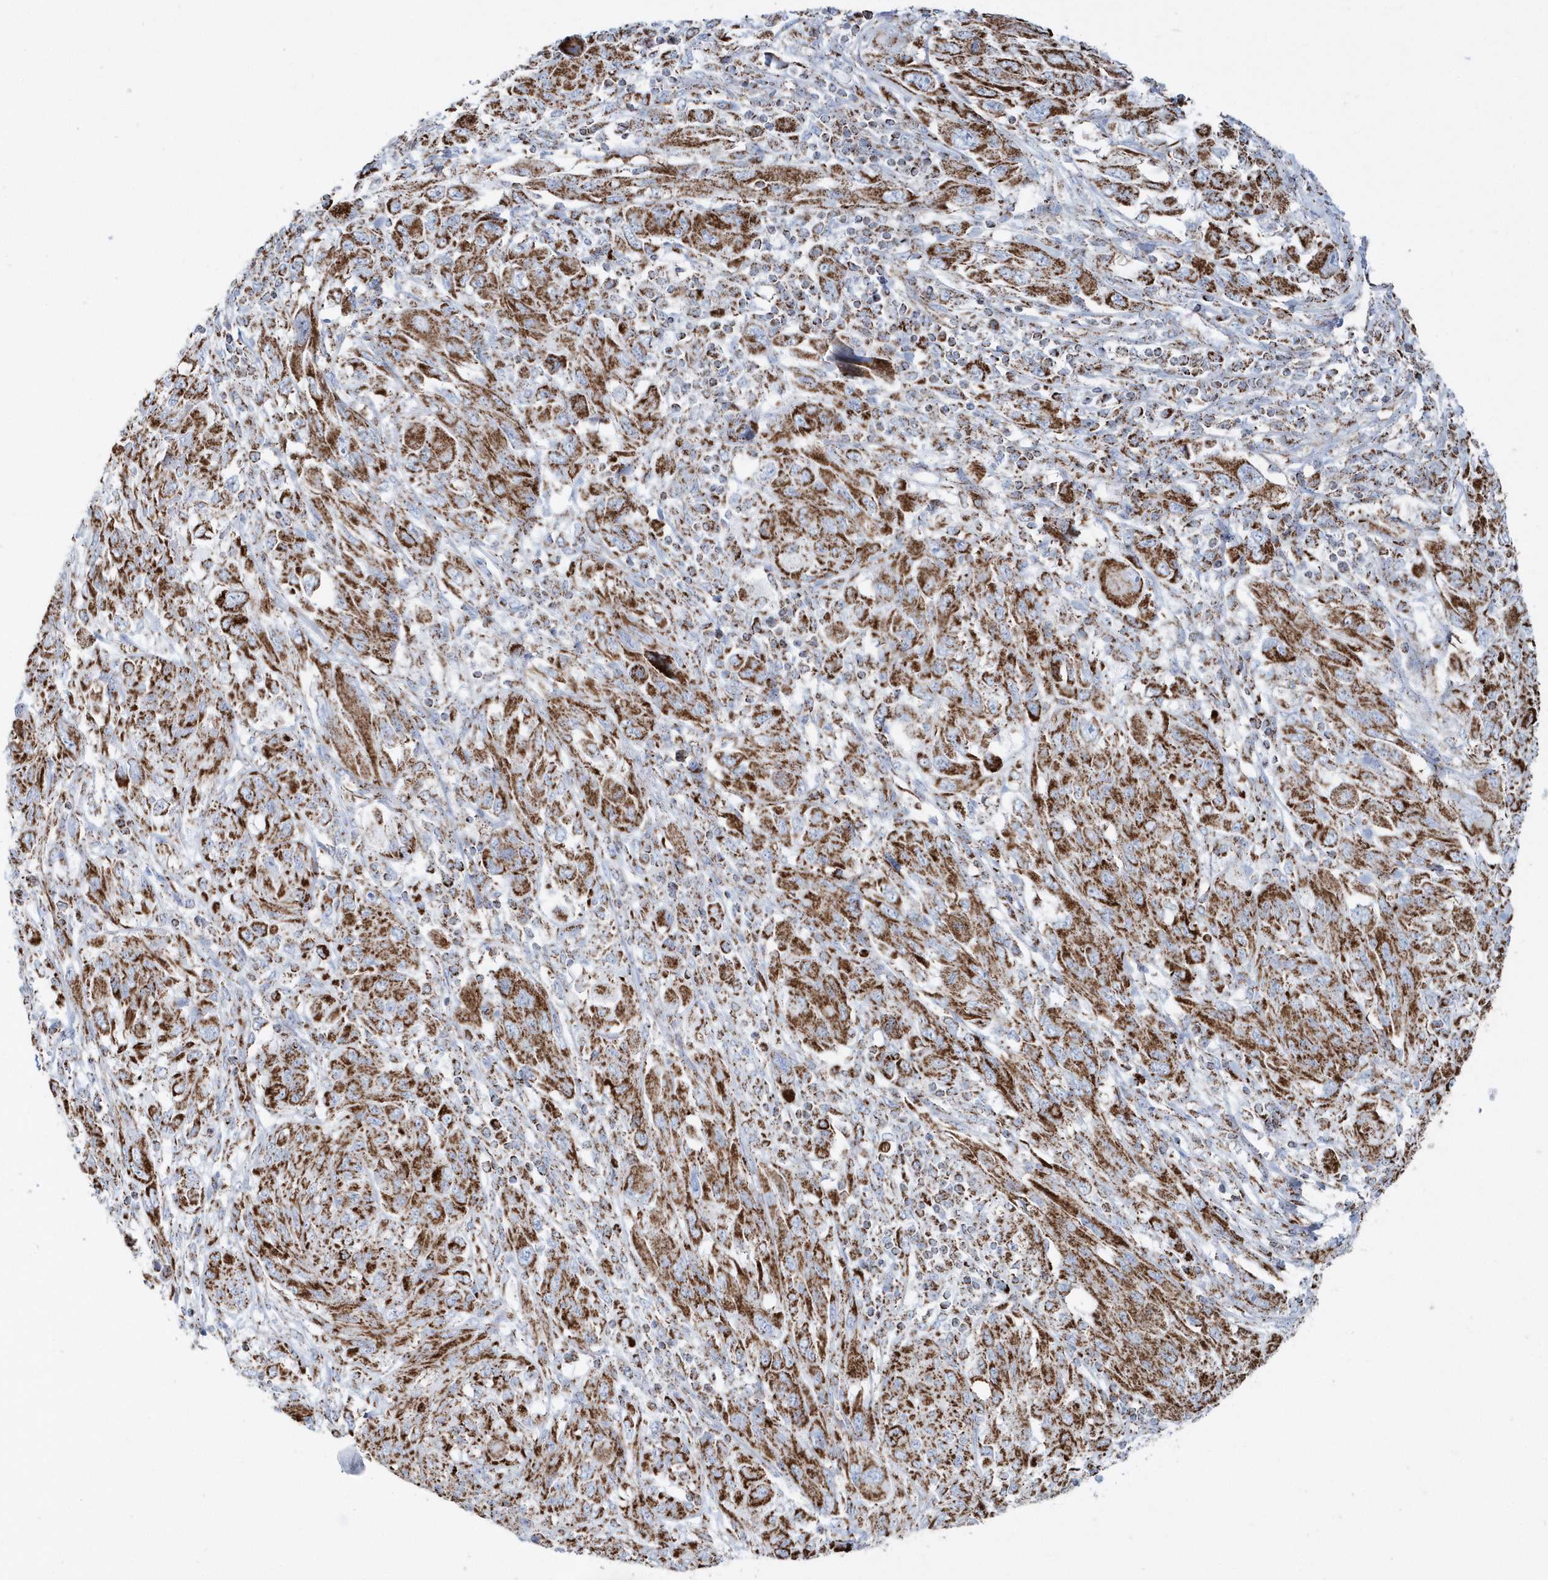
{"staining": {"intensity": "moderate", "quantity": ">75%", "location": "cytoplasmic/membranous"}, "tissue": "melanoma", "cell_type": "Tumor cells", "image_type": "cancer", "snomed": [{"axis": "morphology", "description": "Malignant melanoma, NOS"}, {"axis": "topography", "description": "Skin"}], "caption": "Immunohistochemistry (IHC) (DAB) staining of melanoma shows moderate cytoplasmic/membranous protein expression in about >75% of tumor cells. (Stains: DAB (3,3'-diaminobenzidine) in brown, nuclei in blue, Microscopy: brightfield microscopy at high magnification).", "gene": "TMCO6", "patient": {"sex": "female", "age": 91}}